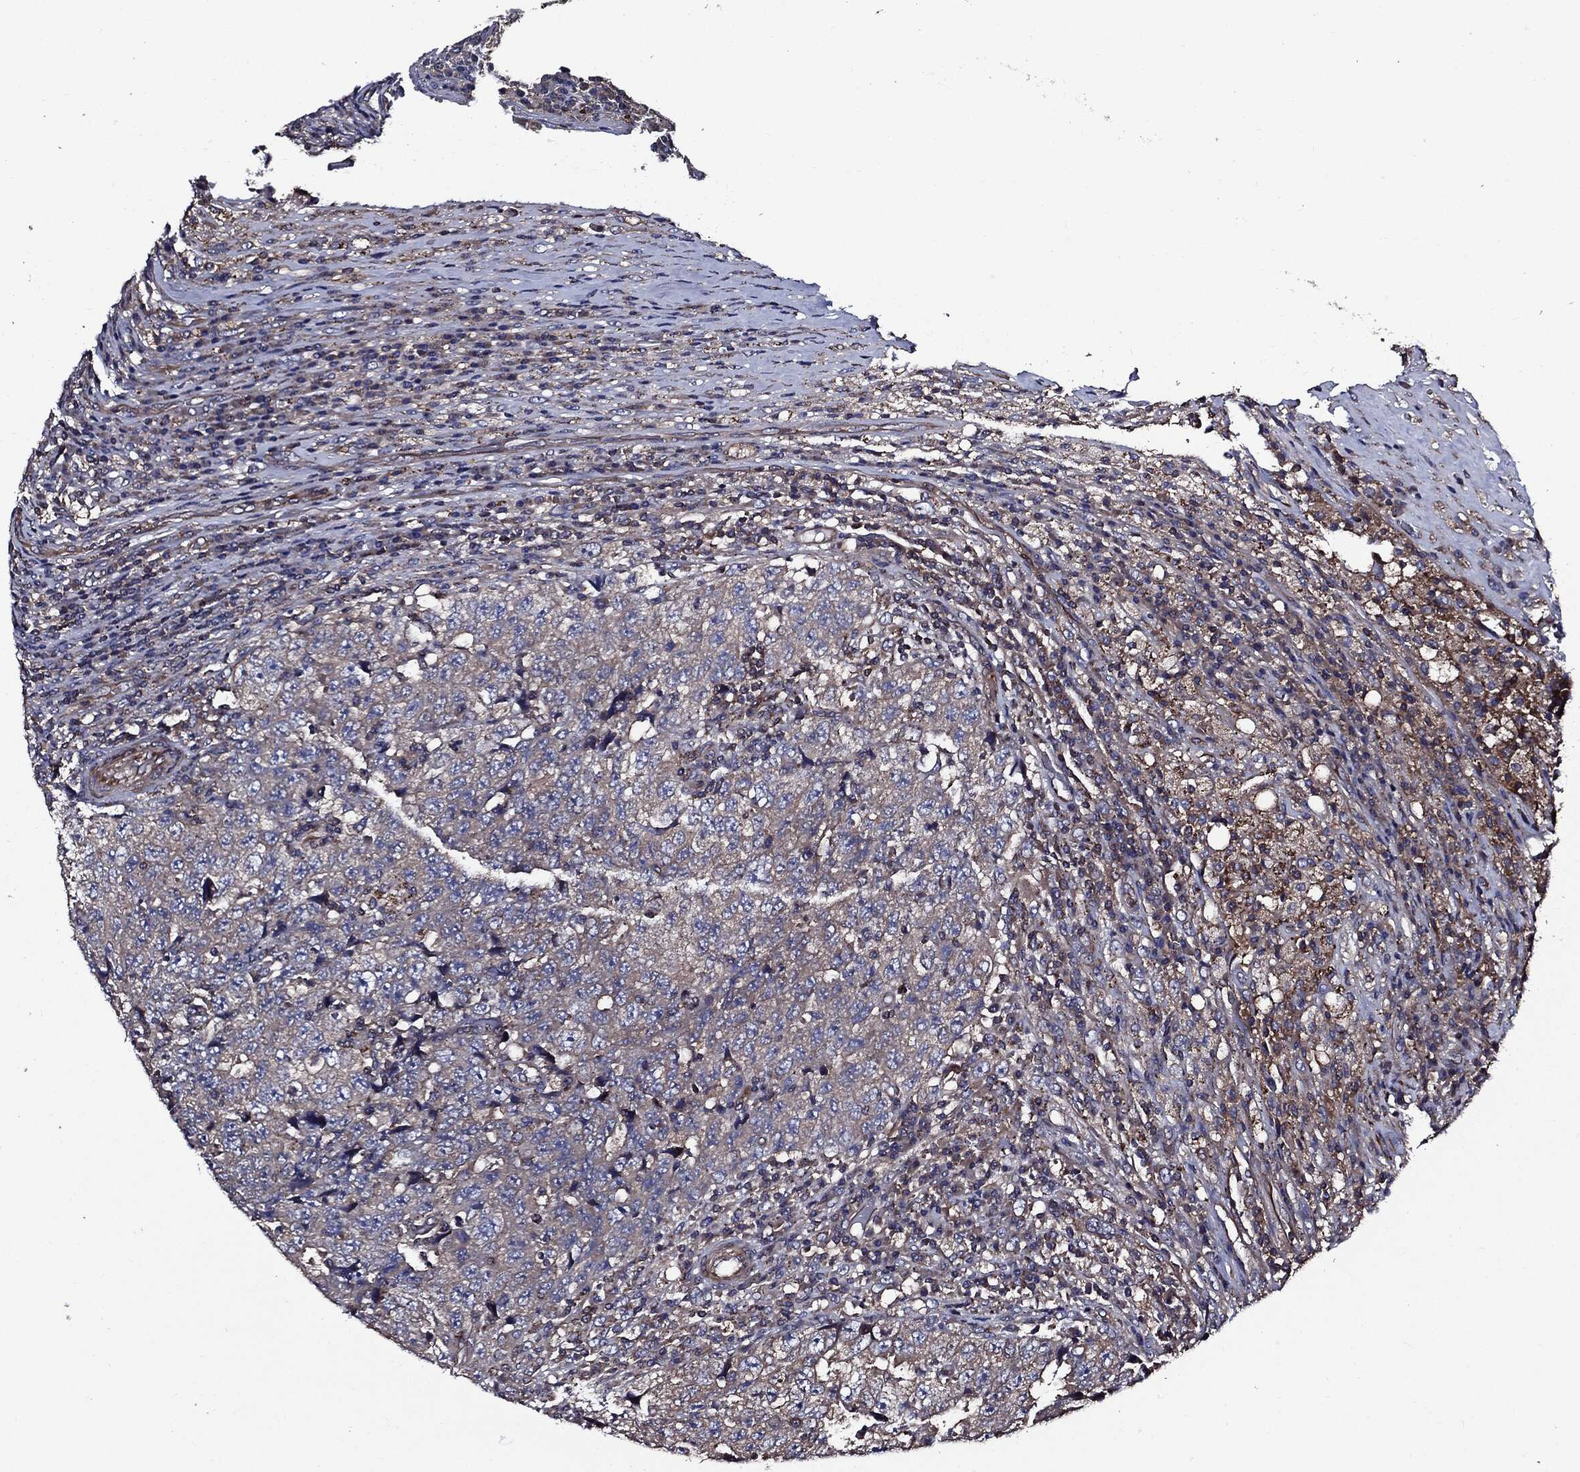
{"staining": {"intensity": "negative", "quantity": "none", "location": "none"}, "tissue": "testis cancer", "cell_type": "Tumor cells", "image_type": "cancer", "snomed": [{"axis": "morphology", "description": "Necrosis, NOS"}, {"axis": "morphology", "description": "Carcinoma, Embryonal, NOS"}, {"axis": "topography", "description": "Testis"}], "caption": "Tumor cells are negative for protein expression in human testis cancer.", "gene": "PDCD6IP", "patient": {"sex": "male", "age": 19}}